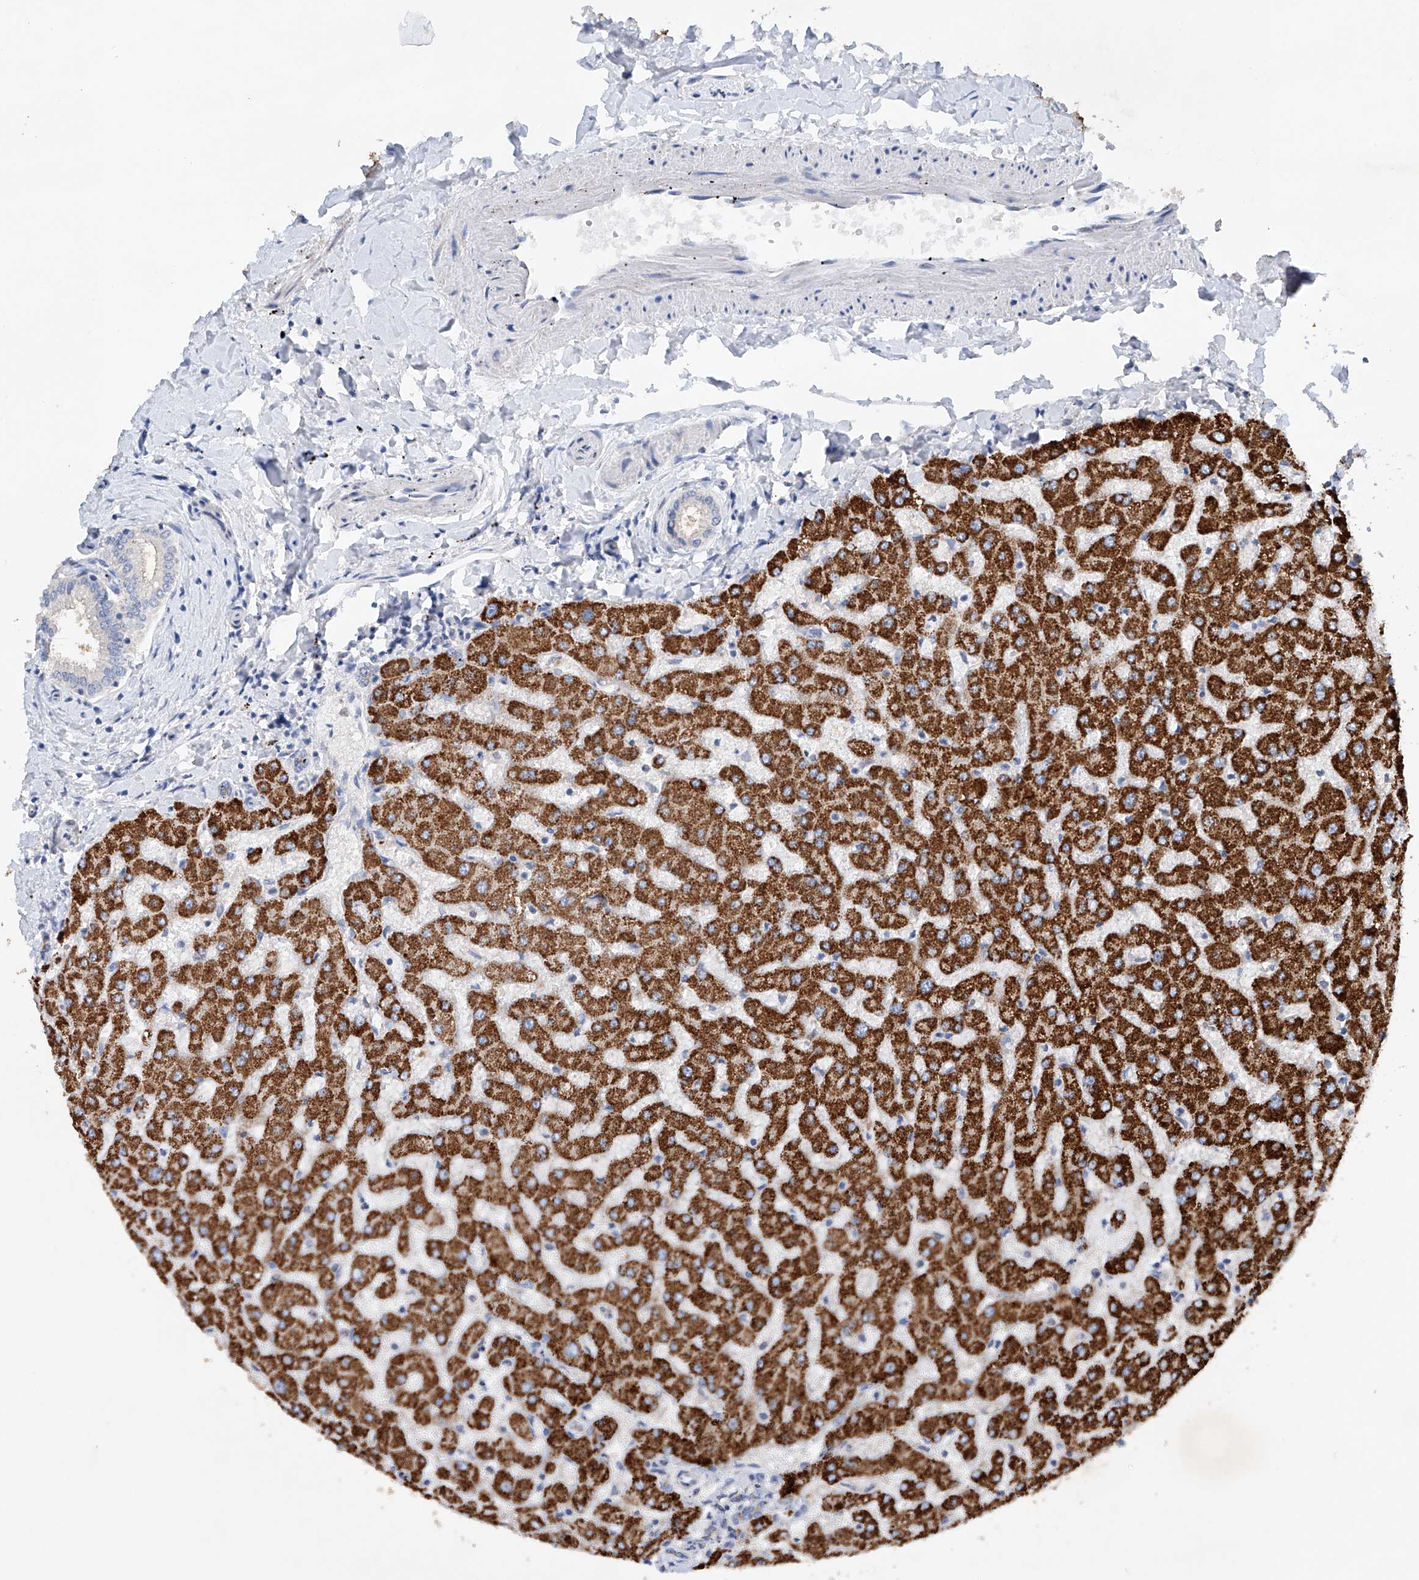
{"staining": {"intensity": "negative", "quantity": "none", "location": "none"}, "tissue": "liver", "cell_type": "Cholangiocytes", "image_type": "normal", "snomed": [{"axis": "morphology", "description": "Normal tissue, NOS"}, {"axis": "topography", "description": "Liver"}], "caption": "This histopathology image is of unremarkable liver stained with immunohistochemistry to label a protein in brown with the nuclei are counter-stained blue. There is no staining in cholangiocytes. (Stains: DAB immunohistochemistry with hematoxylin counter stain, Microscopy: brightfield microscopy at high magnification).", "gene": "GPC4", "patient": {"sex": "female", "age": 63}}